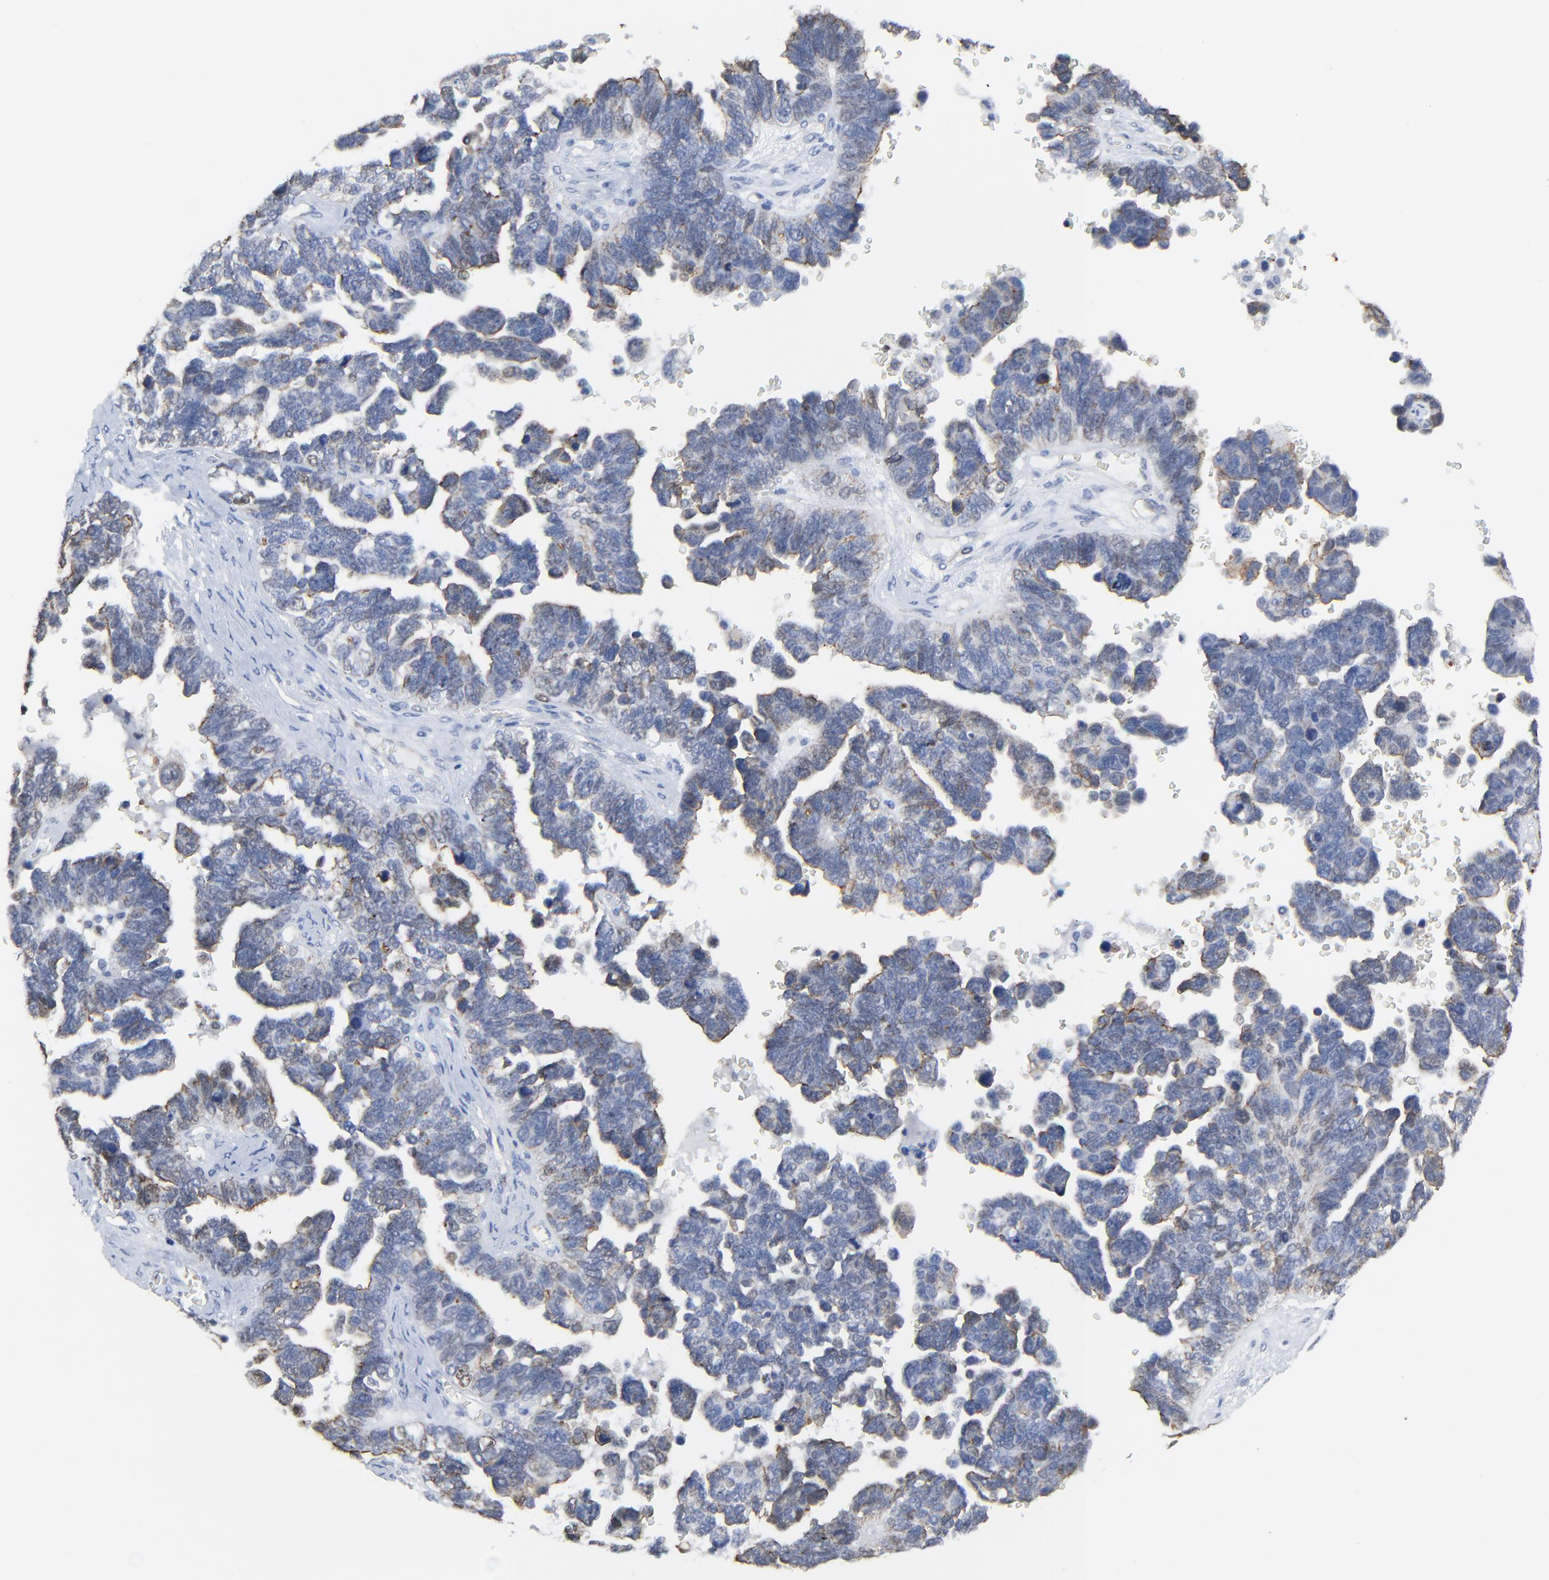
{"staining": {"intensity": "moderate", "quantity": "25%-75%", "location": "cytoplasmic/membranous"}, "tissue": "ovarian cancer", "cell_type": "Tumor cells", "image_type": "cancer", "snomed": [{"axis": "morphology", "description": "Cystadenocarcinoma, serous, NOS"}, {"axis": "topography", "description": "Ovary"}], "caption": "Tumor cells demonstrate medium levels of moderate cytoplasmic/membranous staining in approximately 25%-75% of cells in human ovarian cancer (serous cystadenocarcinoma).", "gene": "BIRC3", "patient": {"sex": "female", "age": 69}}